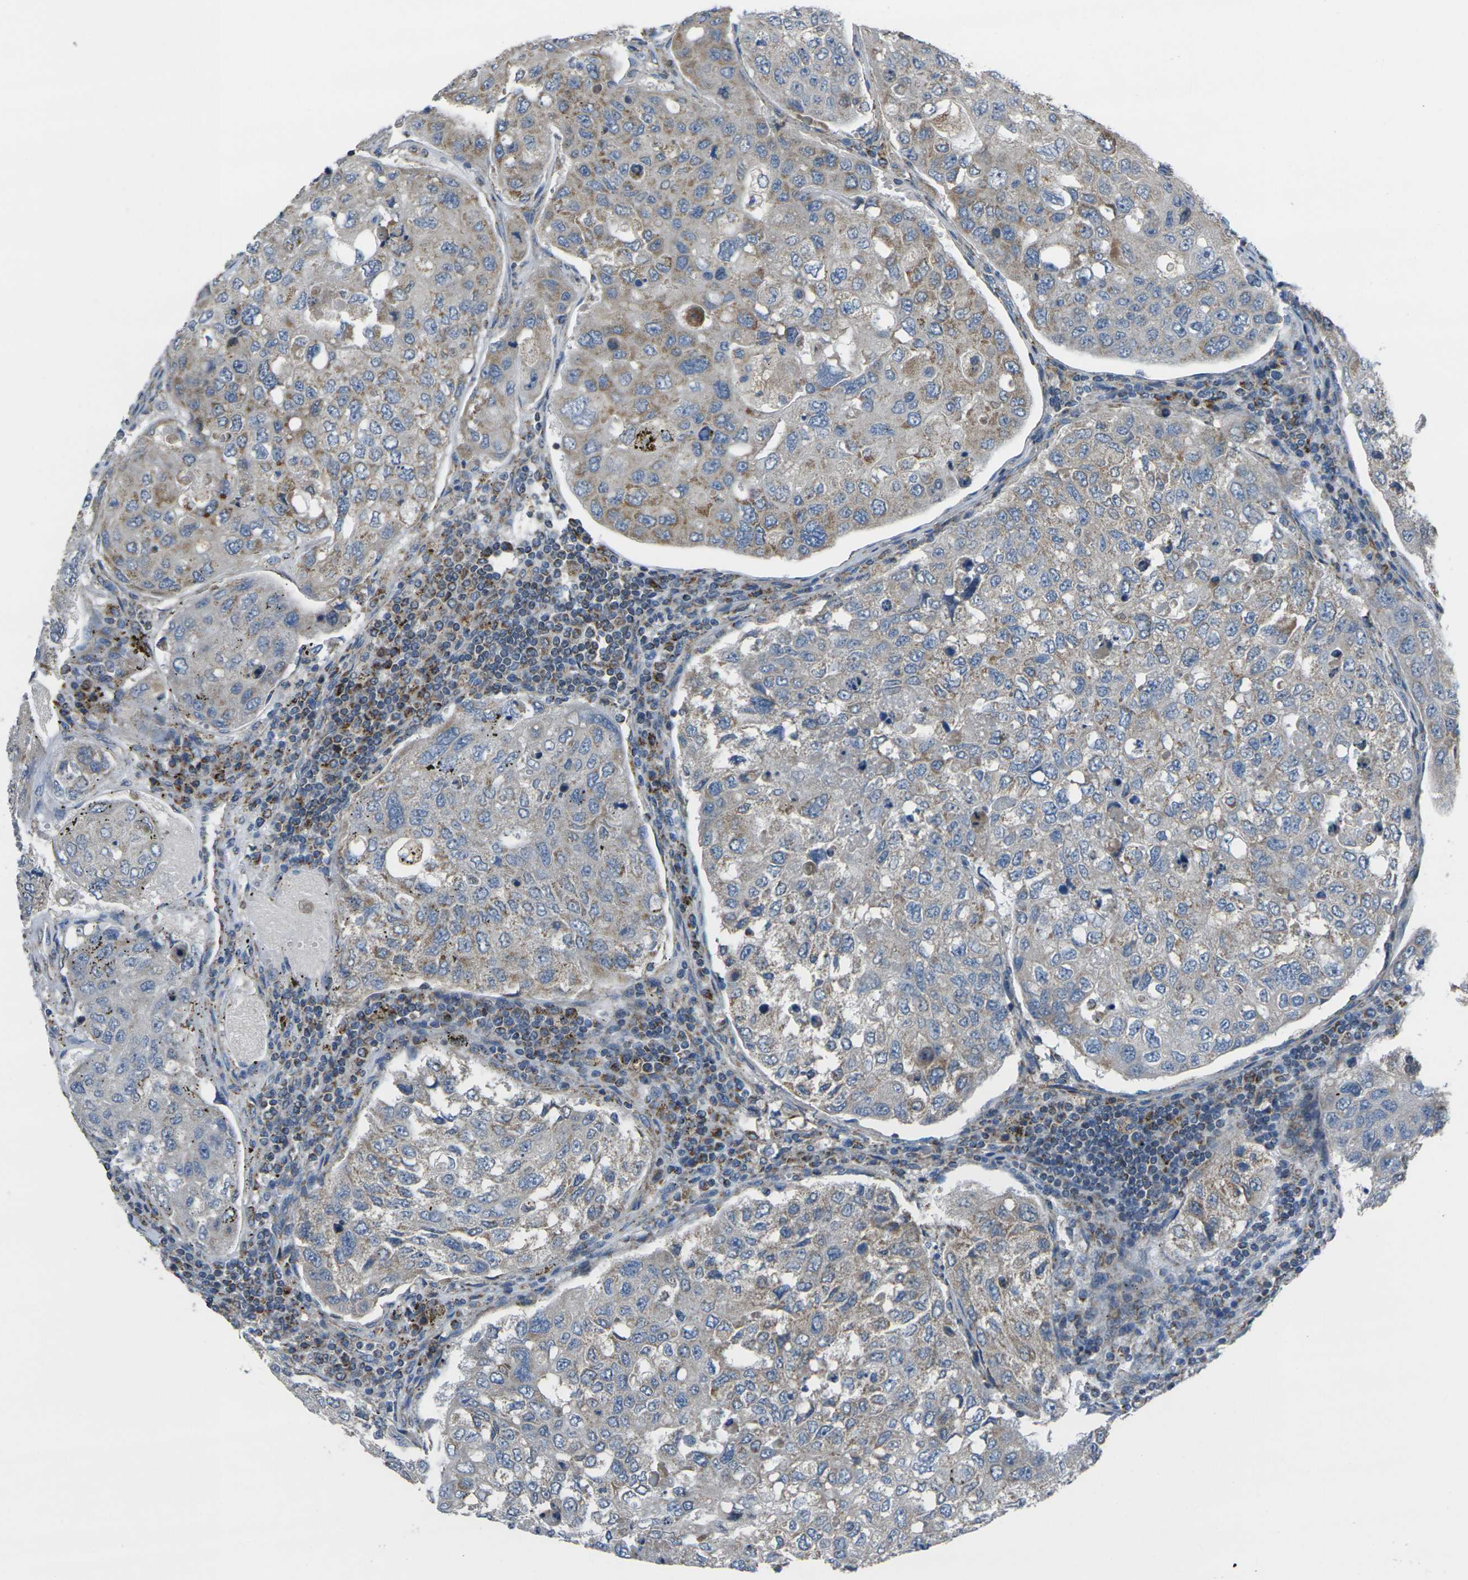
{"staining": {"intensity": "weak", "quantity": "<25%", "location": "cytoplasmic/membranous"}, "tissue": "urothelial cancer", "cell_type": "Tumor cells", "image_type": "cancer", "snomed": [{"axis": "morphology", "description": "Urothelial carcinoma, High grade"}, {"axis": "topography", "description": "Lymph node"}, {"axis": "topography", "description": "Urinary bladder"}], "caption": "Immunohistochemistry (IHC) photomicrograph of human high-grade urothelial carcinoma stained for a protein (brown), which demonstrates no expression in tumor cells. (Stains: DAB (3,3'-diaminobenzidine) immunohistochemistry (IHC) with hematoxylin counter stain, Microscopy: brightfield microscopy at high magnification).", "gene": "TMEM120B", "patient": {"sex": "male", "age": 51}}